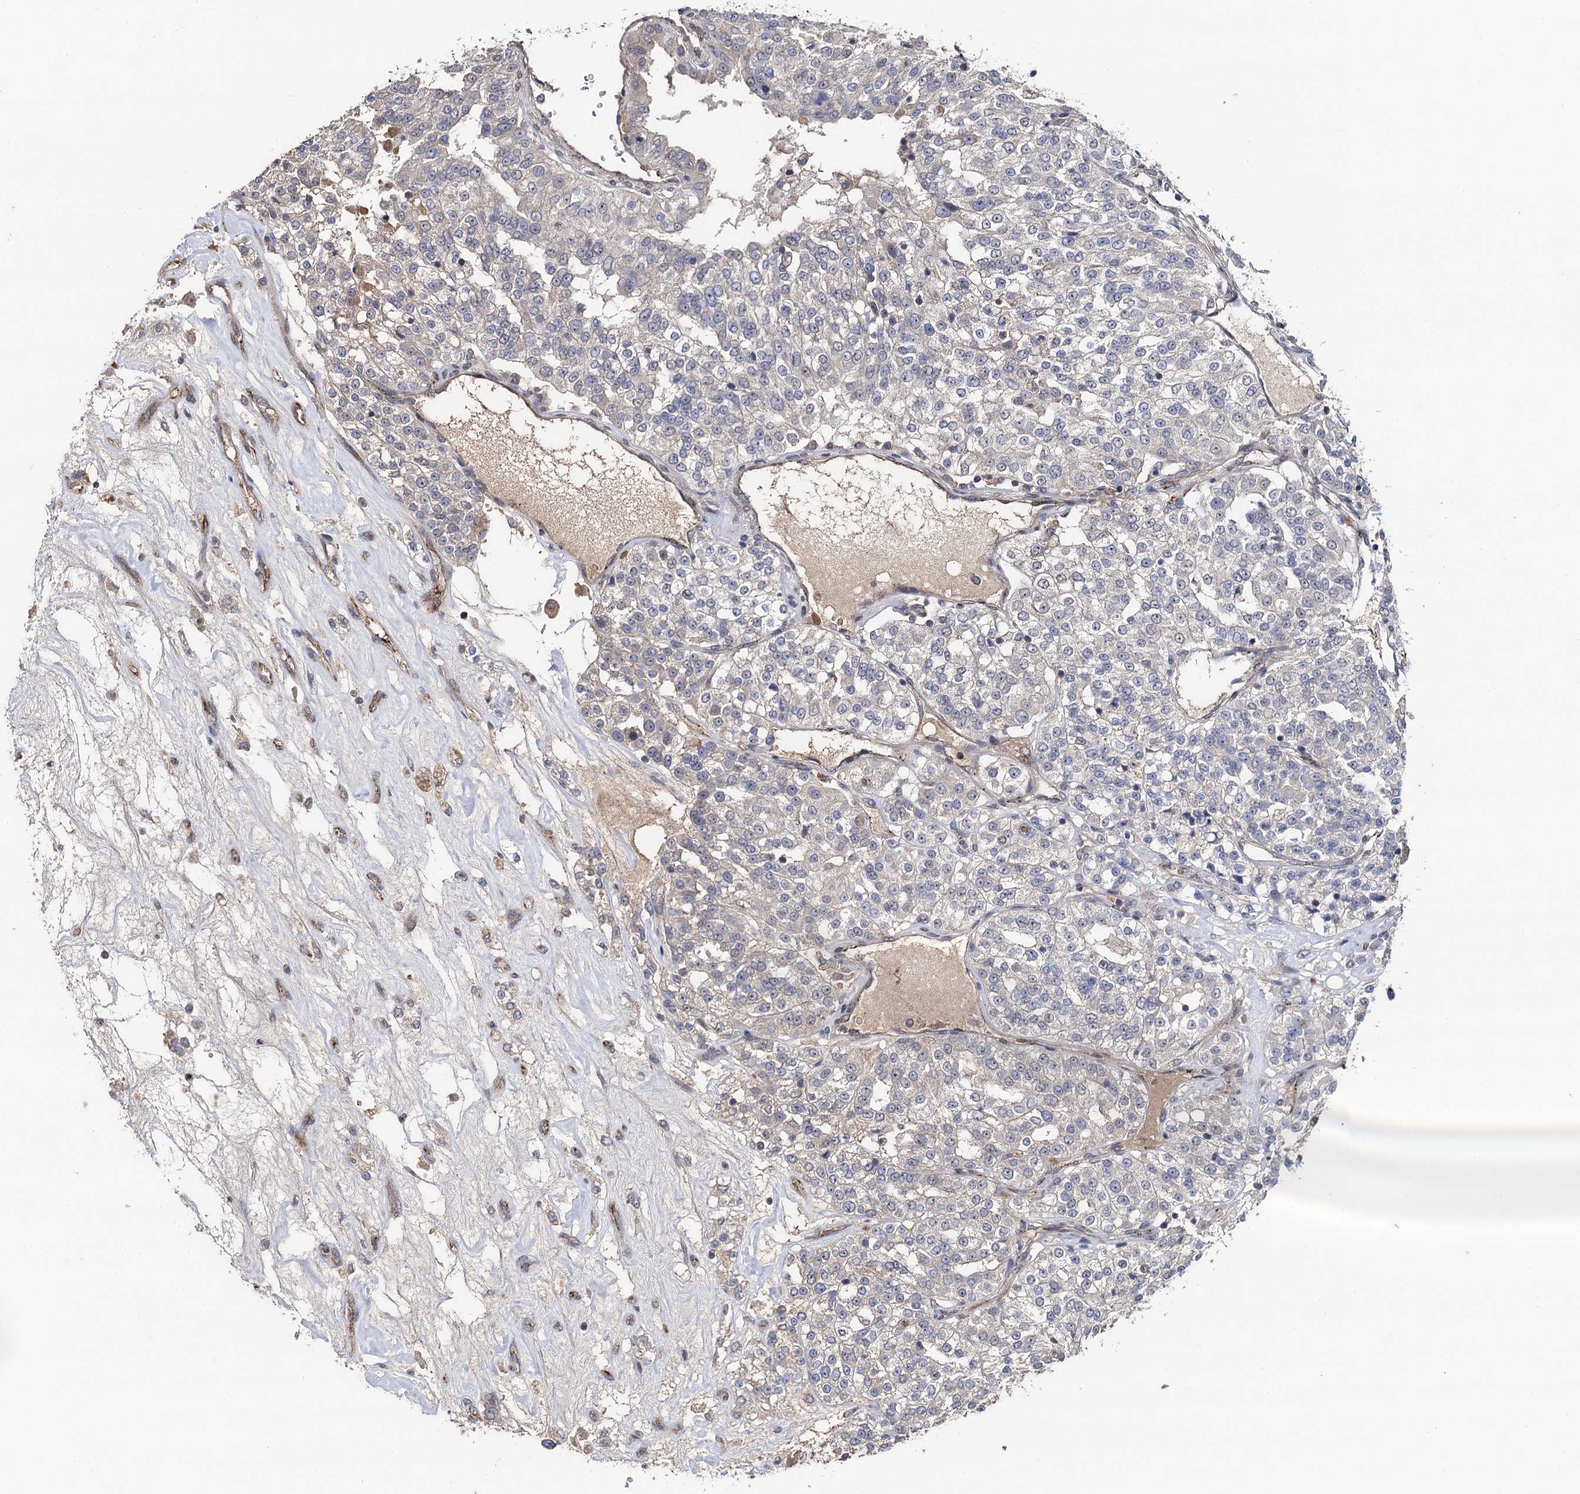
{"staining": {"intensity": "negative", "quantity": "none", "location": "none"}, "tissue": "renal cancer", "cell_type": "Tumor cells", "image_type": "cancer", "snomed": [{"axis": "morphology", "description": "Adenocarcinoma, NOS"}, {"axis": "topography", "description": "Kidney"}], "caption": "Tumor cells show no significant protein expression in adenocarcinoma (renal).", "gene": "PPTC7", "patient": {"sex": "female", "age": 63}}